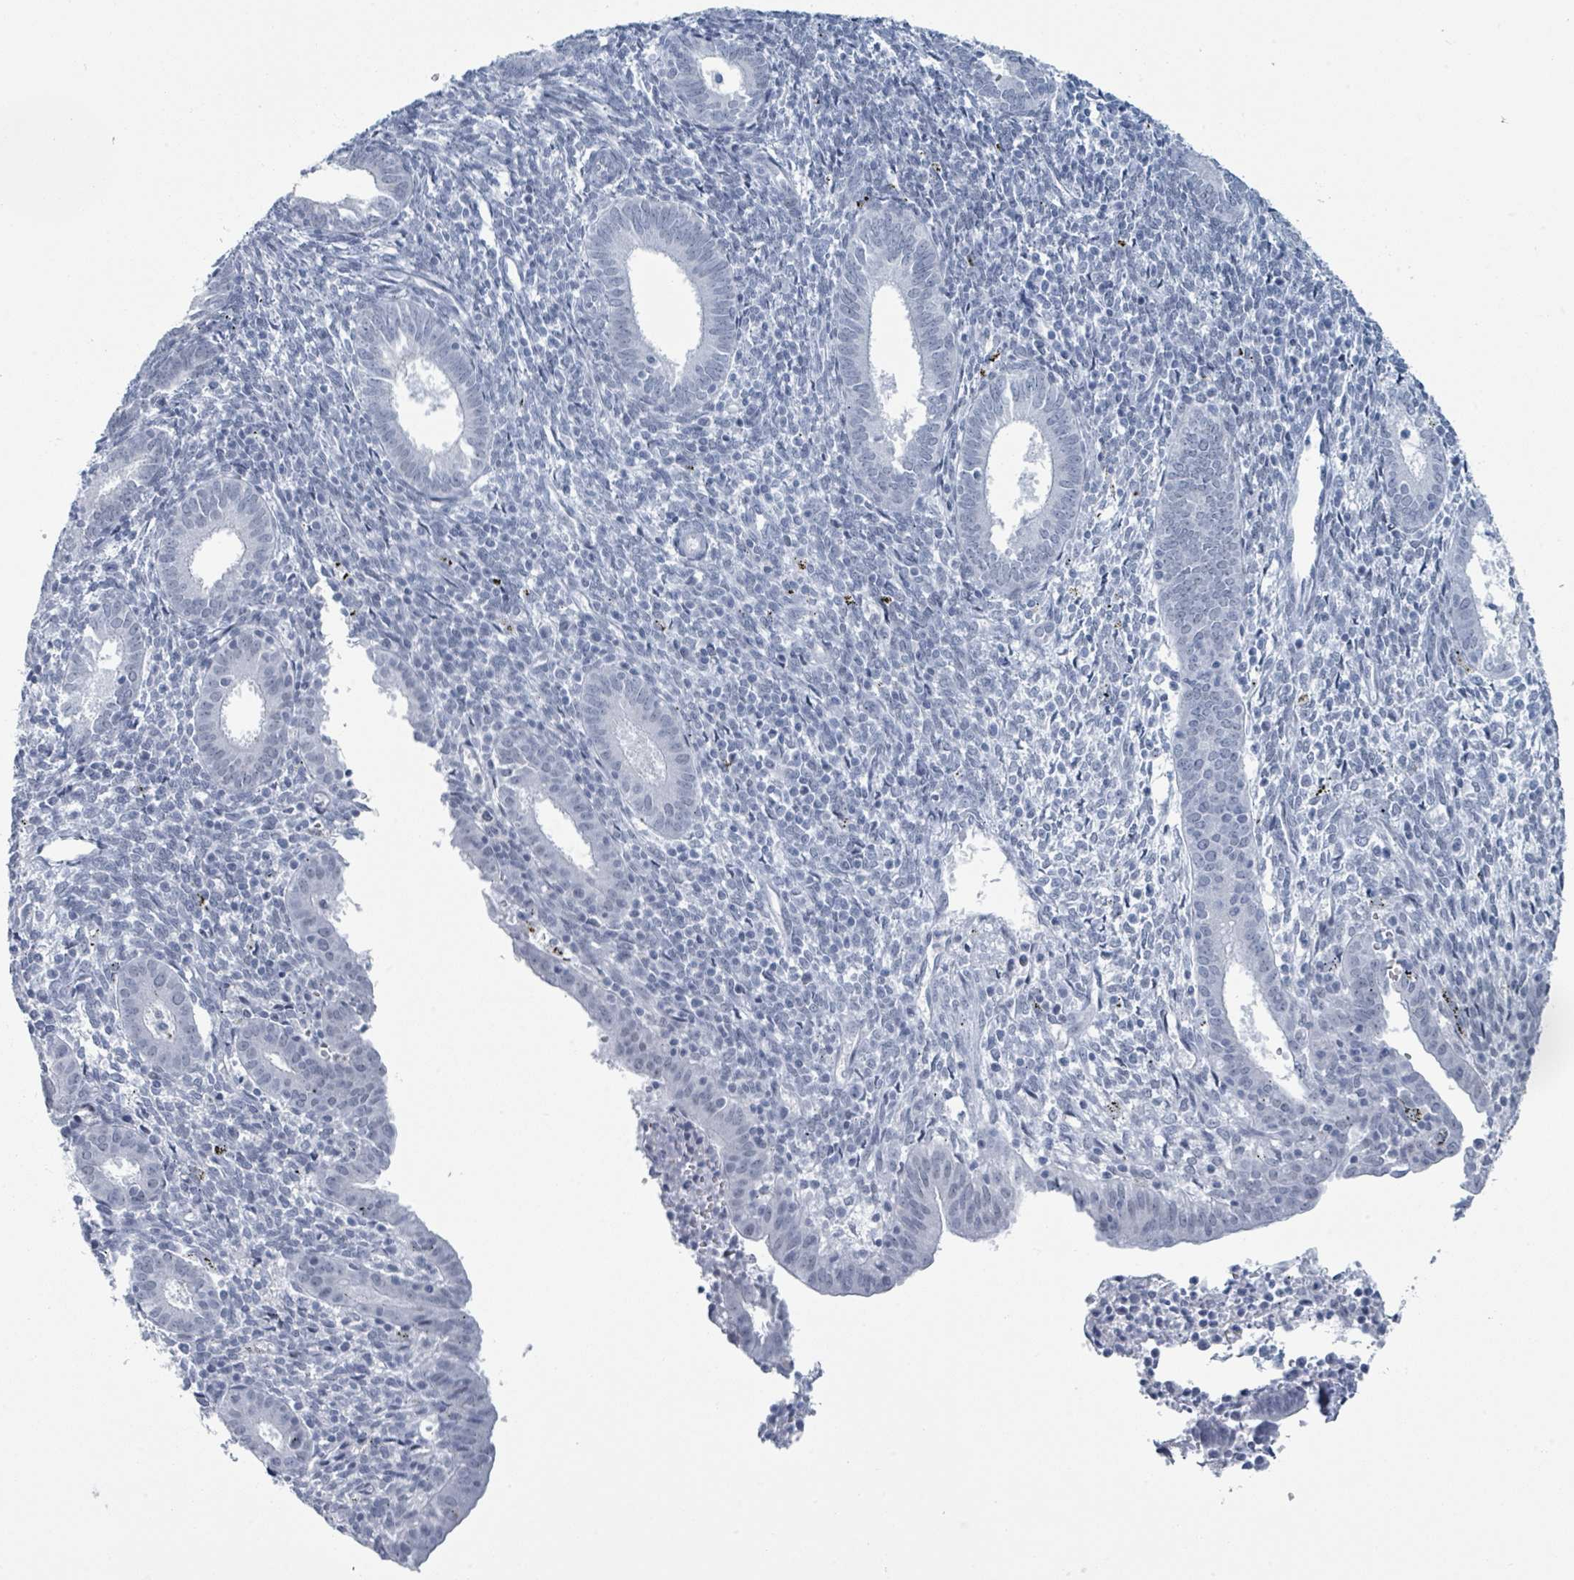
{"staining": {"intensity": "negative", "quantity": "none", "location": "none"}, "tissue": "endometrium", "cell_type": "Cells in endometrial stroma", "image_type": "normal", "snomed": [{"axis": "morphology", "description": "Normal tissue, NOS"}, {"axis": "topography", "description": "Endometrium"}], "caption": "Image shows no protein positivity in cells in endometrial stroma of unremarkable endometrium.", "gene": "GPR15LG", "patient": {"sex": "female", "age": 41}}